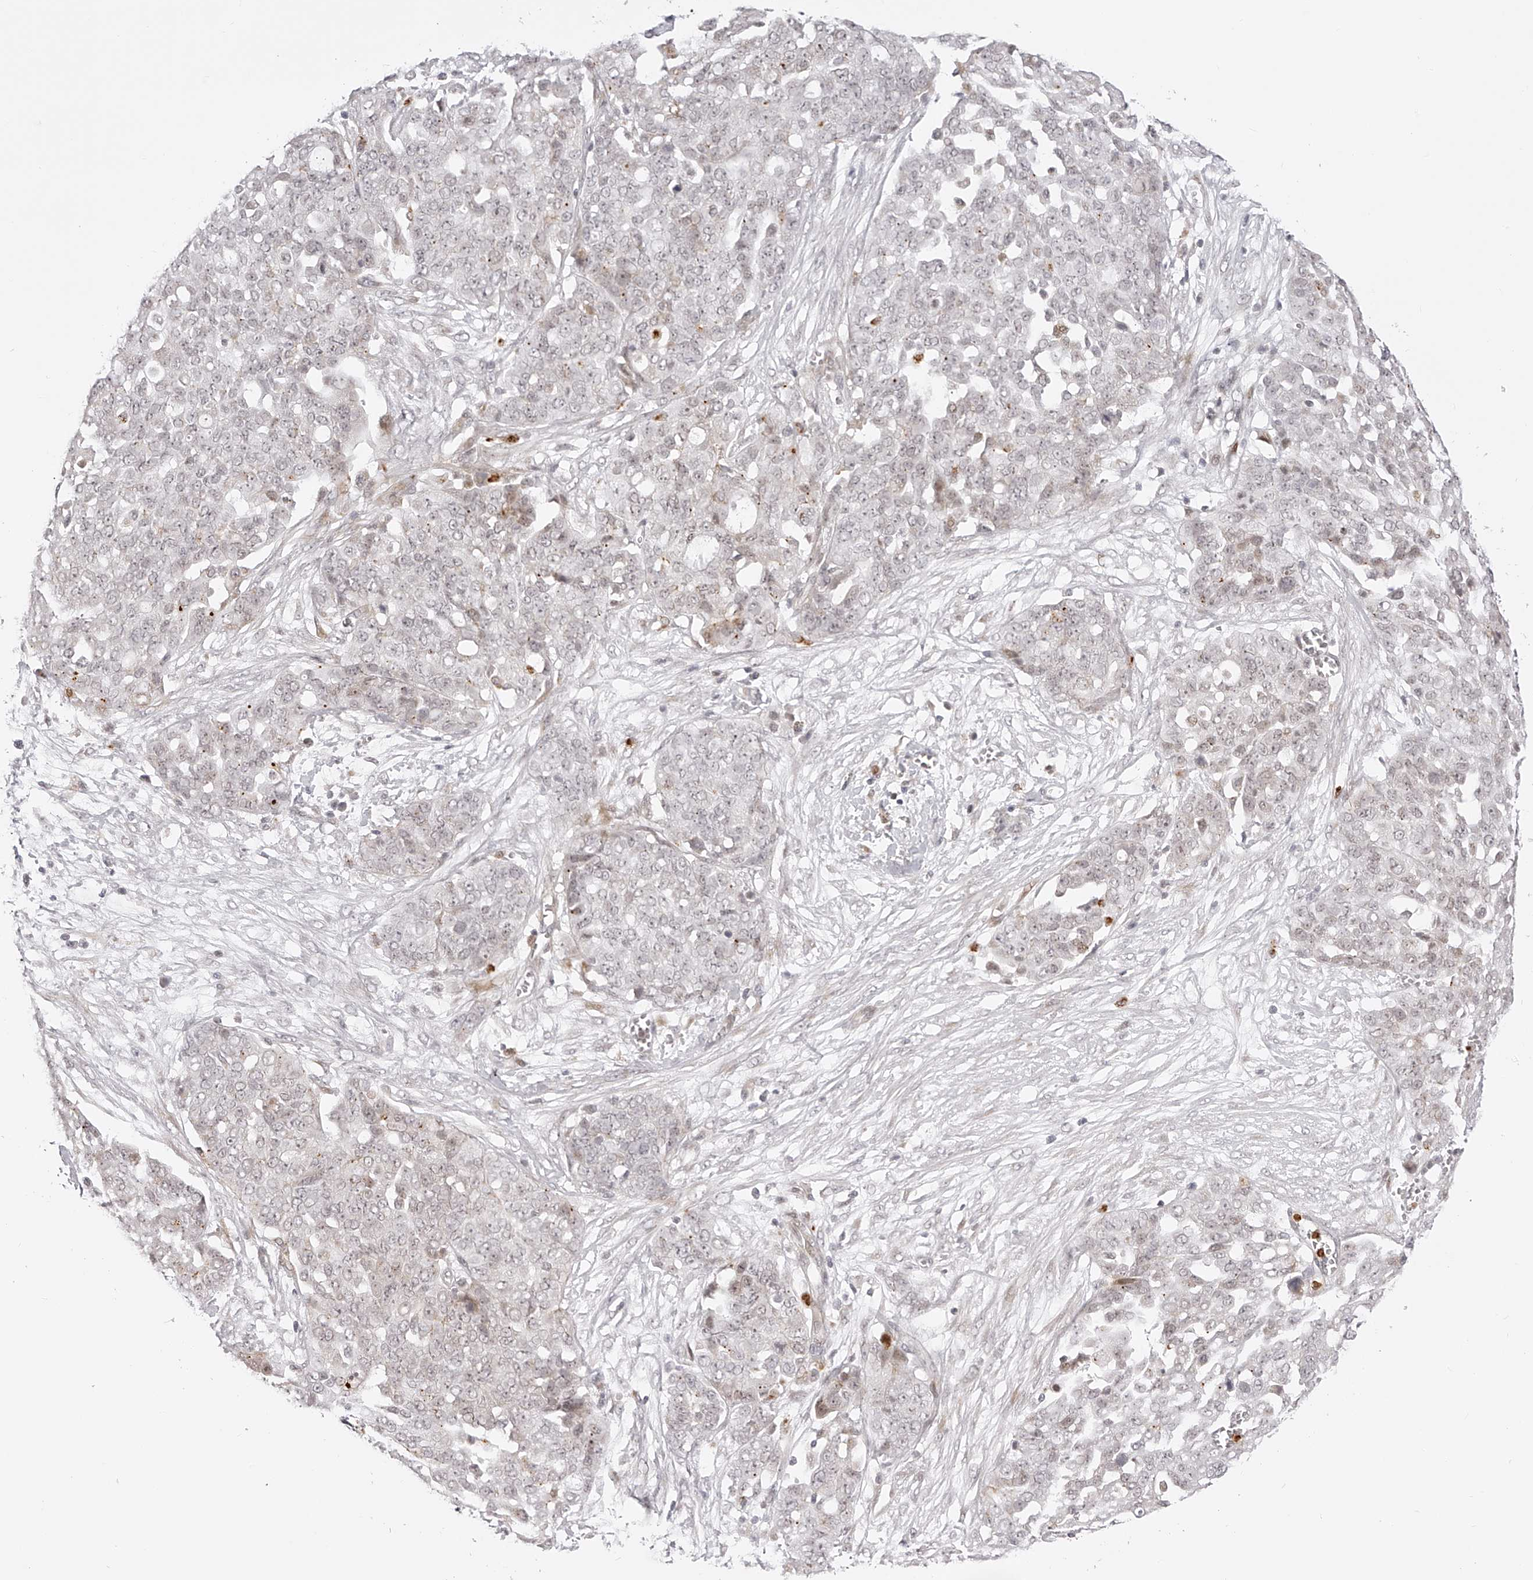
{"staining": {"intensity": "weak", "quantity": "<25%", "location": "nuclear"}, "tissue": "ovarian cancer", "cell_type": "Tumor cells", "image_type": "cancer", "snomed": [{"axis": "morphology", "description": "Cystadenocarcinoma, serous, NOS"}, {"axis": "topography", "description": "Soft tissue"}, {"axis": "topography", "description": "Ovary"}], "caption": "Ovarian serous cystadenocarcinoma stained for a protein using immunohistochemistry (IHC) reveals no staining tumor cells.", "gene": "PLEKHG1", "patient": {"sex": "female", "age": 57}}